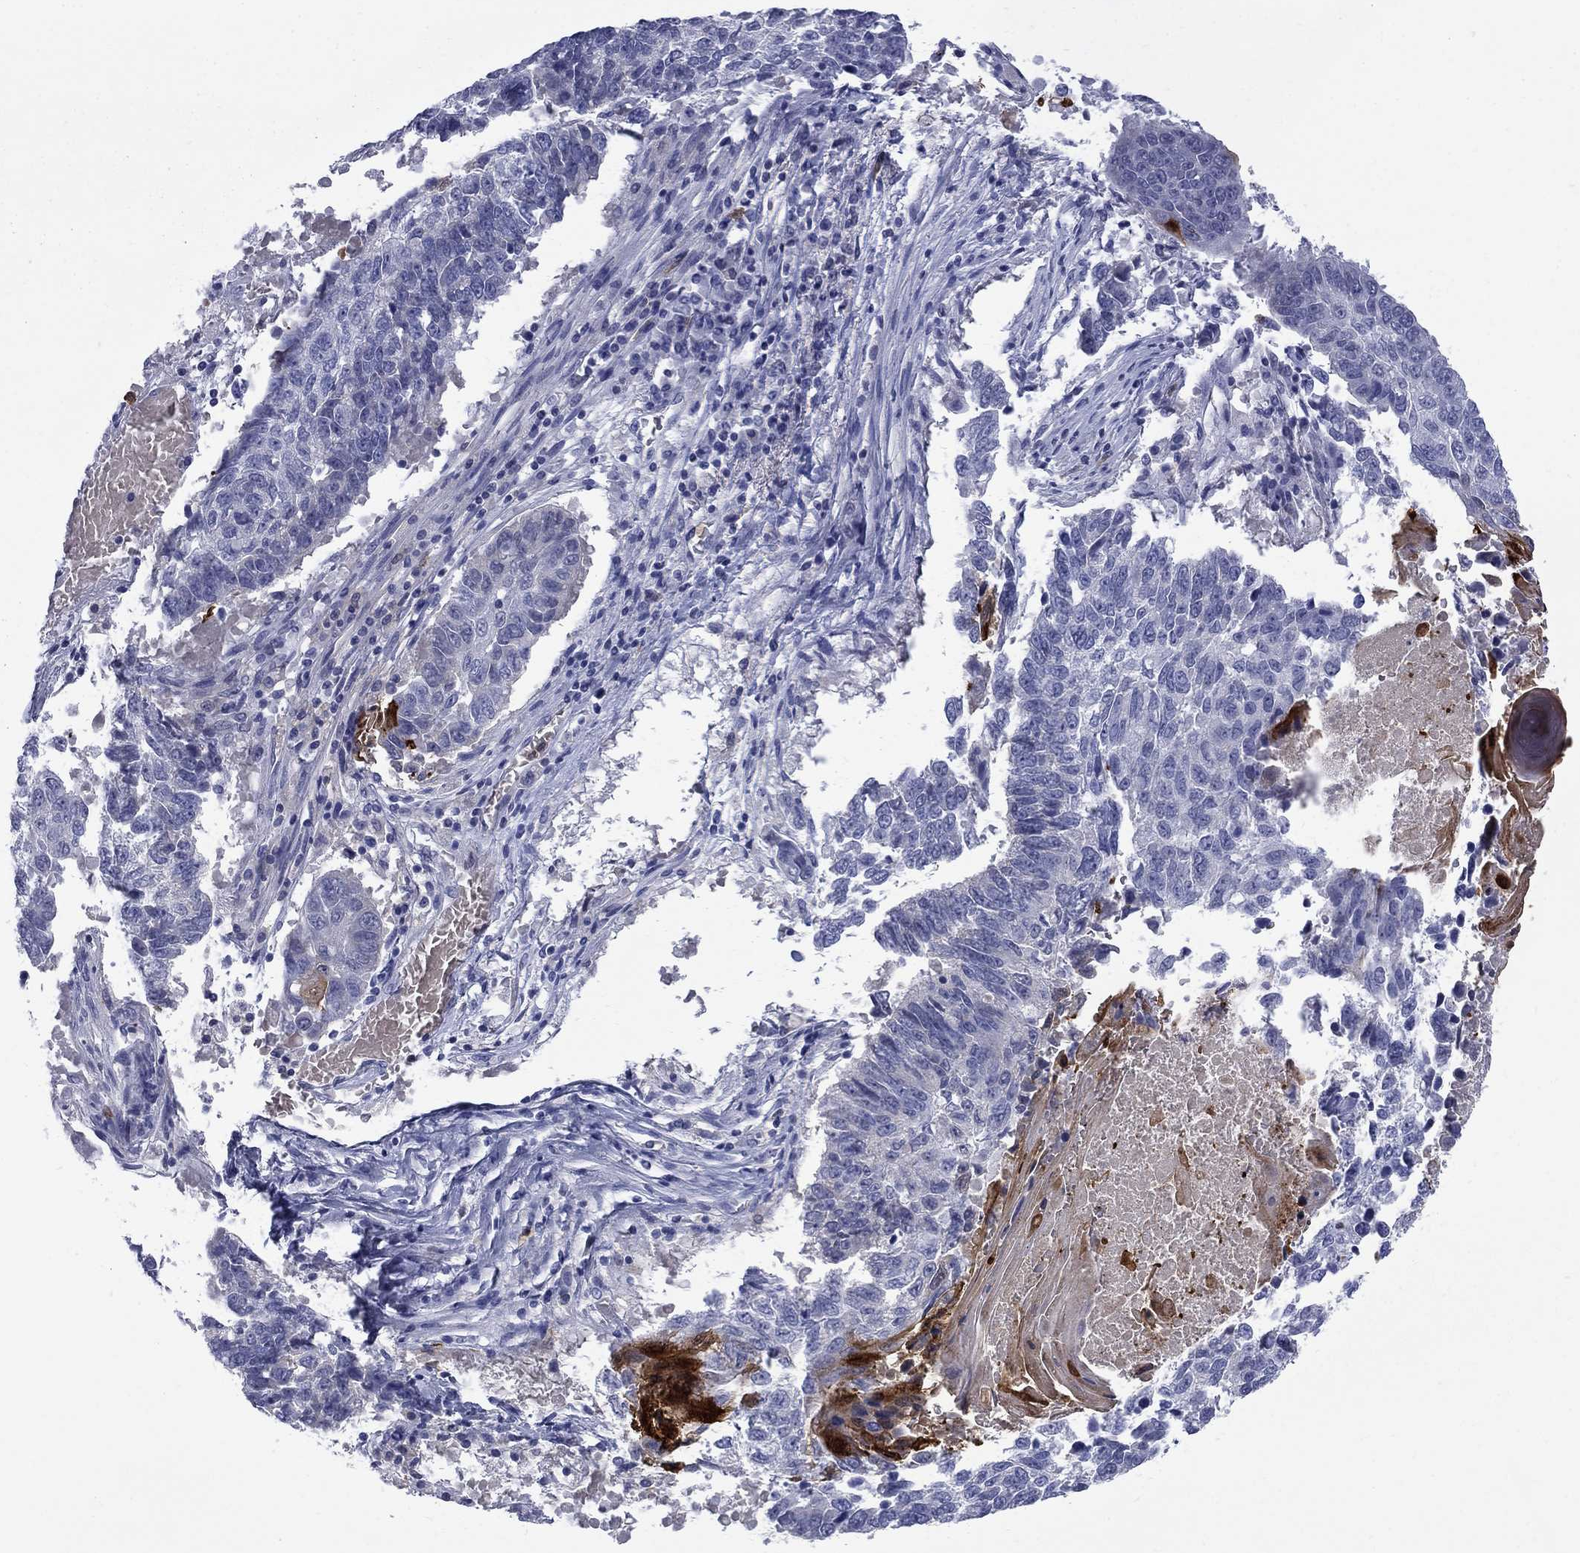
{"staining": {"intensity": "moderate", "quantity": "<25%", "location": "cytoplasmic/membranous"}, "tissue": "lung cancer", "cell_type": "Tumor cells", "image_type": "cancer", "snomed": [{"axis": "morphology", "description": "Squamous cell carcinoma, NOS"}, {"axis": "topography", "description": "Lung"}], "caption": "Tumor cells show low levels of moderate cytoplasmic/membranous staining in about <25% of cells in lung cancer. The staining is performed using DAB (3,3'-diaminobenzidine) brown chromogen to label protein expression. The nuclei are counter-stained blue using hematoxylin.", "gene": "SERPINB2", "patient": {"sex": "male", "age": 73}}